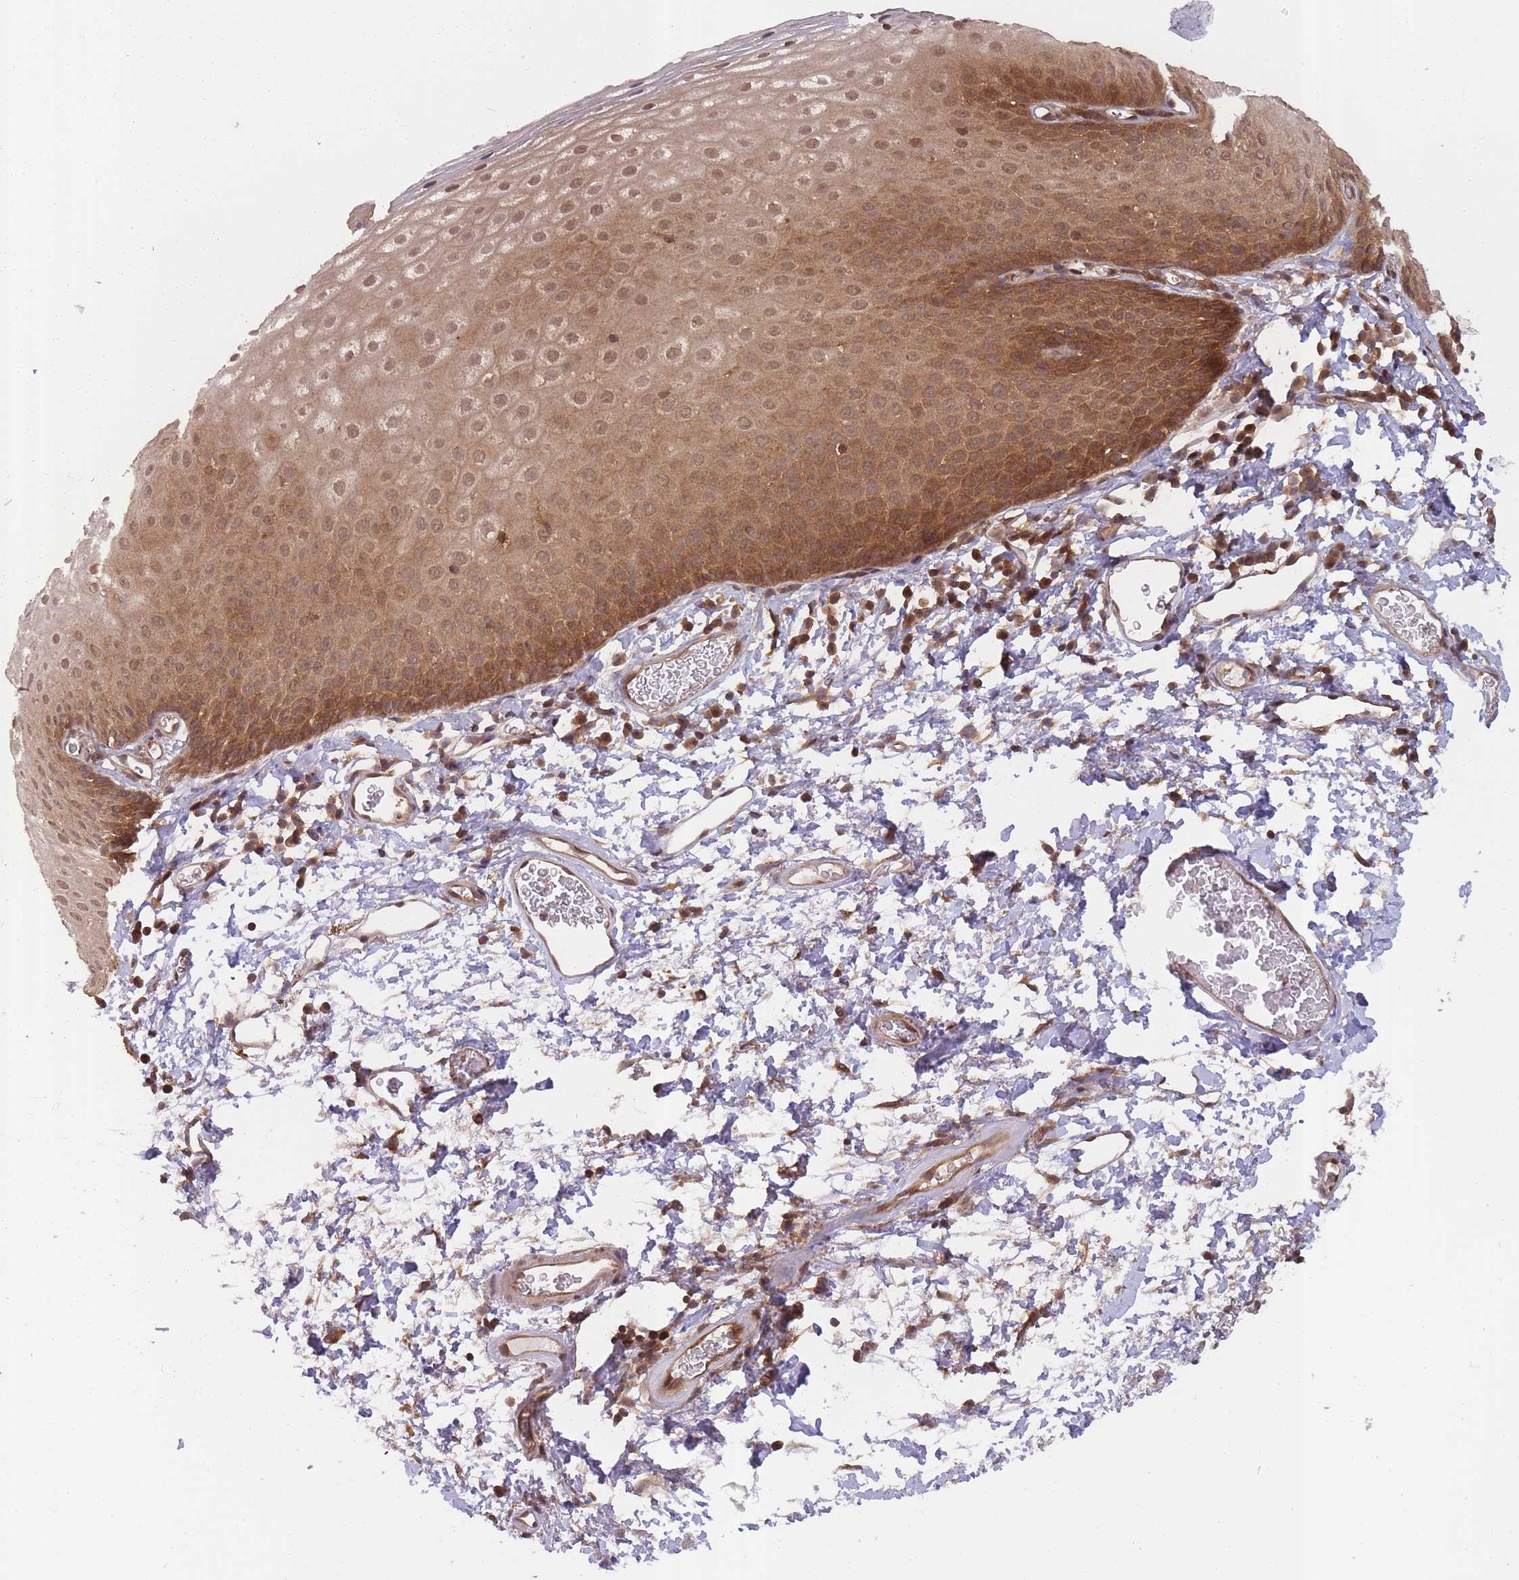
{"staining": {"intensity": "moderate", "quantity": ">75%", "location": "cytoplasmic/membranous,nuclear"}, "tissue": "skin", "cell_type": "Epidermal cells", "image_type": "normal", "snomed": [{"axis": "morphology", "description": "Normal tissue, NOS"}, {"axis": "morphology", "description": "Hemorrhoids"}, {"axis": "morphology", "description": "Inflammation, NOS"}, {"axis": "topography", "description": "Anal"}], "caption": "Skin stained with immunohistochemistry (IHC) demonstrates moderate cytoplasmic/membranous,nuclear staining in approximately >75% of epidermal cells.", "gene": "PPP6R3", "patient": {"sex": "male", "age": 60}}